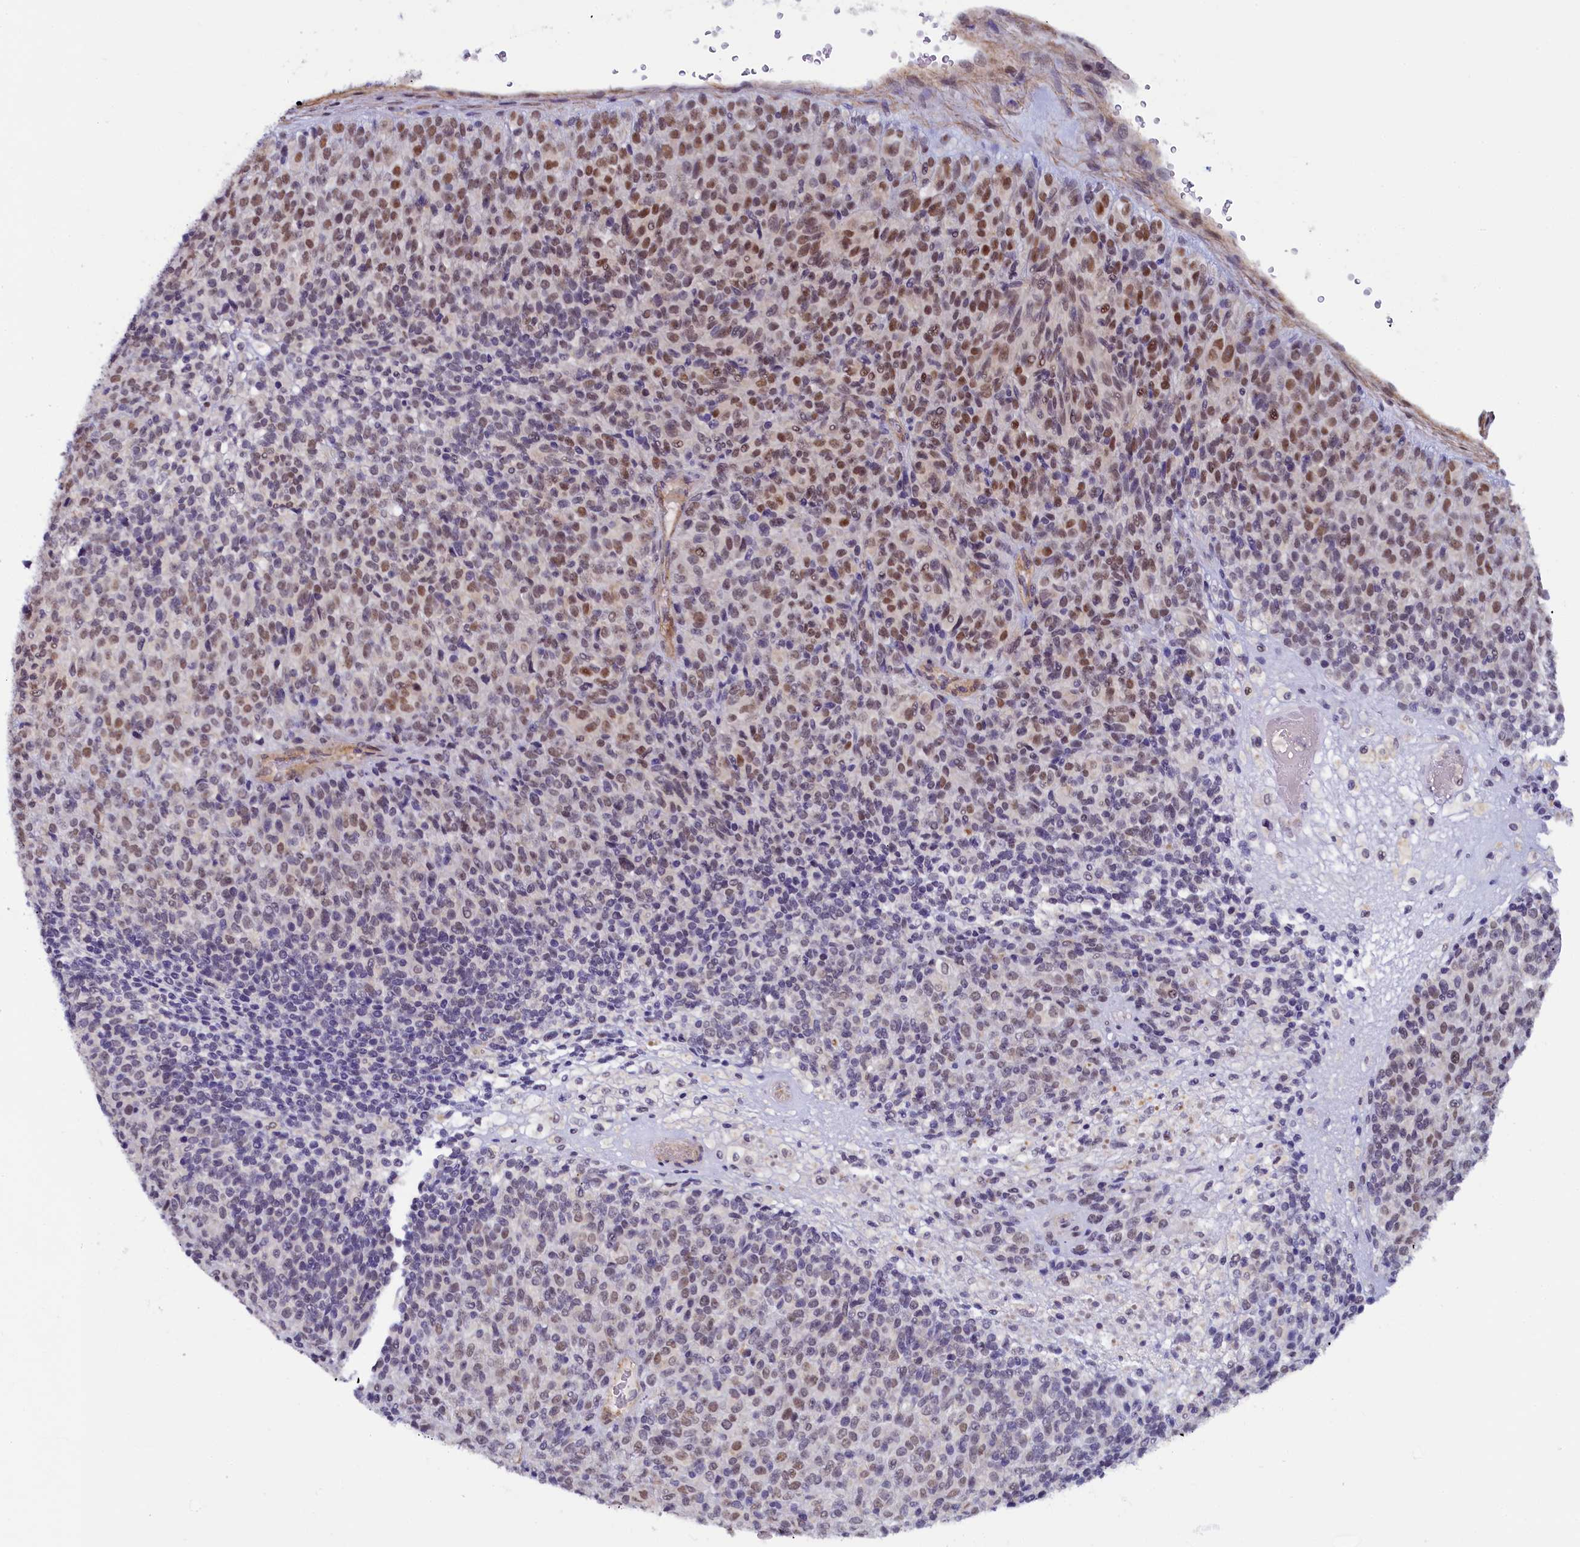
{"staining": {"intensity": "moderate", "quantity": "25%-75%", "location": "nuclear"}, "tissue": "melanoma", "cell_type": "Tumor cells", "image_type": "cancer", "snomed": [{"axis": "morphology", "description": "Malignant melanoma, Metastatic site"}, {"axis": "topography", "description": "Brain"}], "caption": "Malignant melanoma (metastatic site) stained with a brown dye reveals moderate nuclear positive positivity in about 25%-75% of tumor cells.", "gene": "INTS14", "patient": {"sex": "female", "age": 56}}